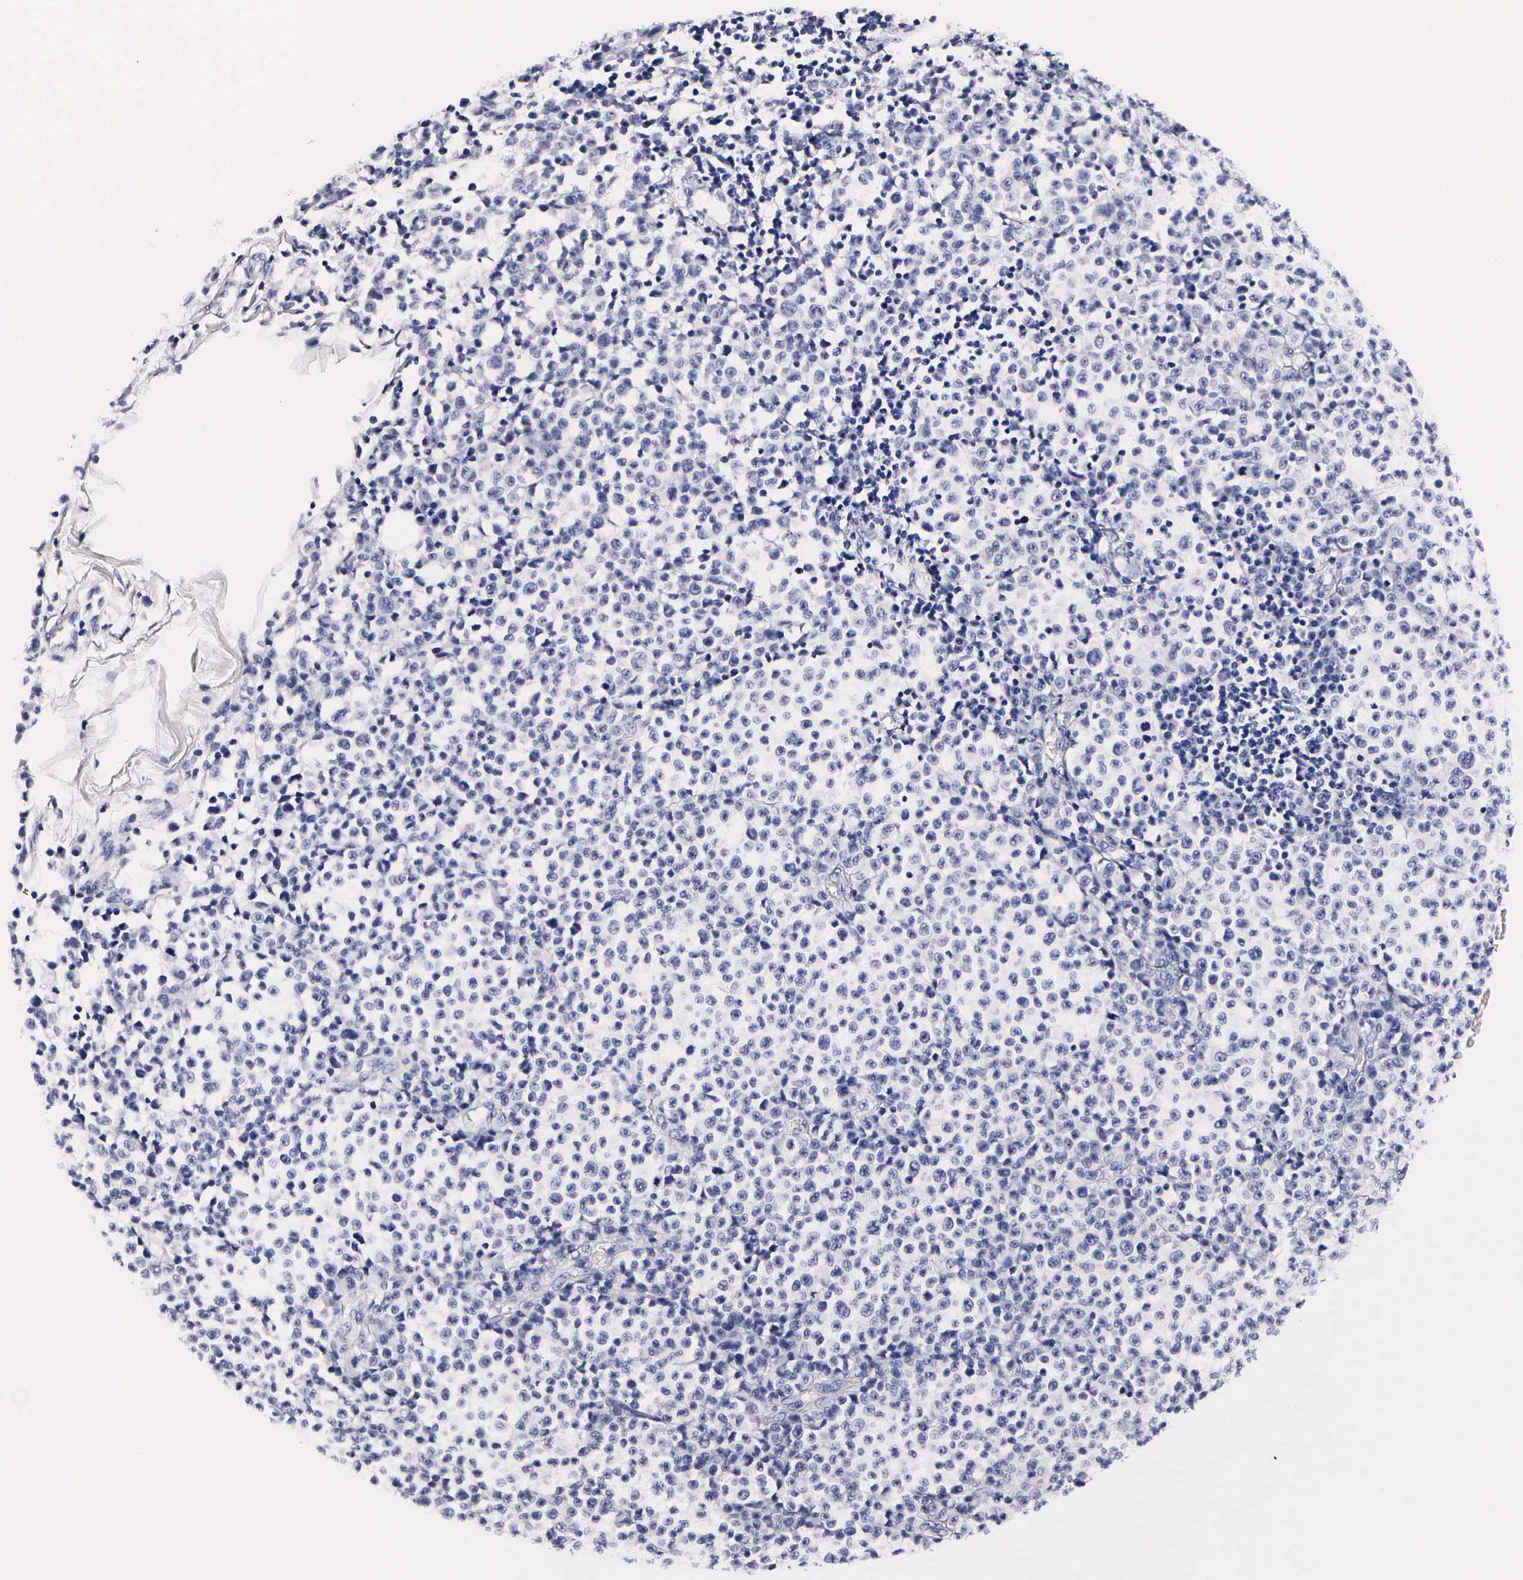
{"staining": {"intensity": "negative", "quantity": "none", "location": "none"}, "tissue": "melanoma", "cell_type": "Tumor cells", "image_type": "cancer", "snomed": [{"axis": "morphology", "description": "Malignant melanoma, Metastatic site"}, {"axis": "topography", "description": "Skin"}], "caption": "IHC of melanoma shows no positivity in tumor cells.", "gene": "RNASE6", "patient": {"sex": "male", "age": 32}}